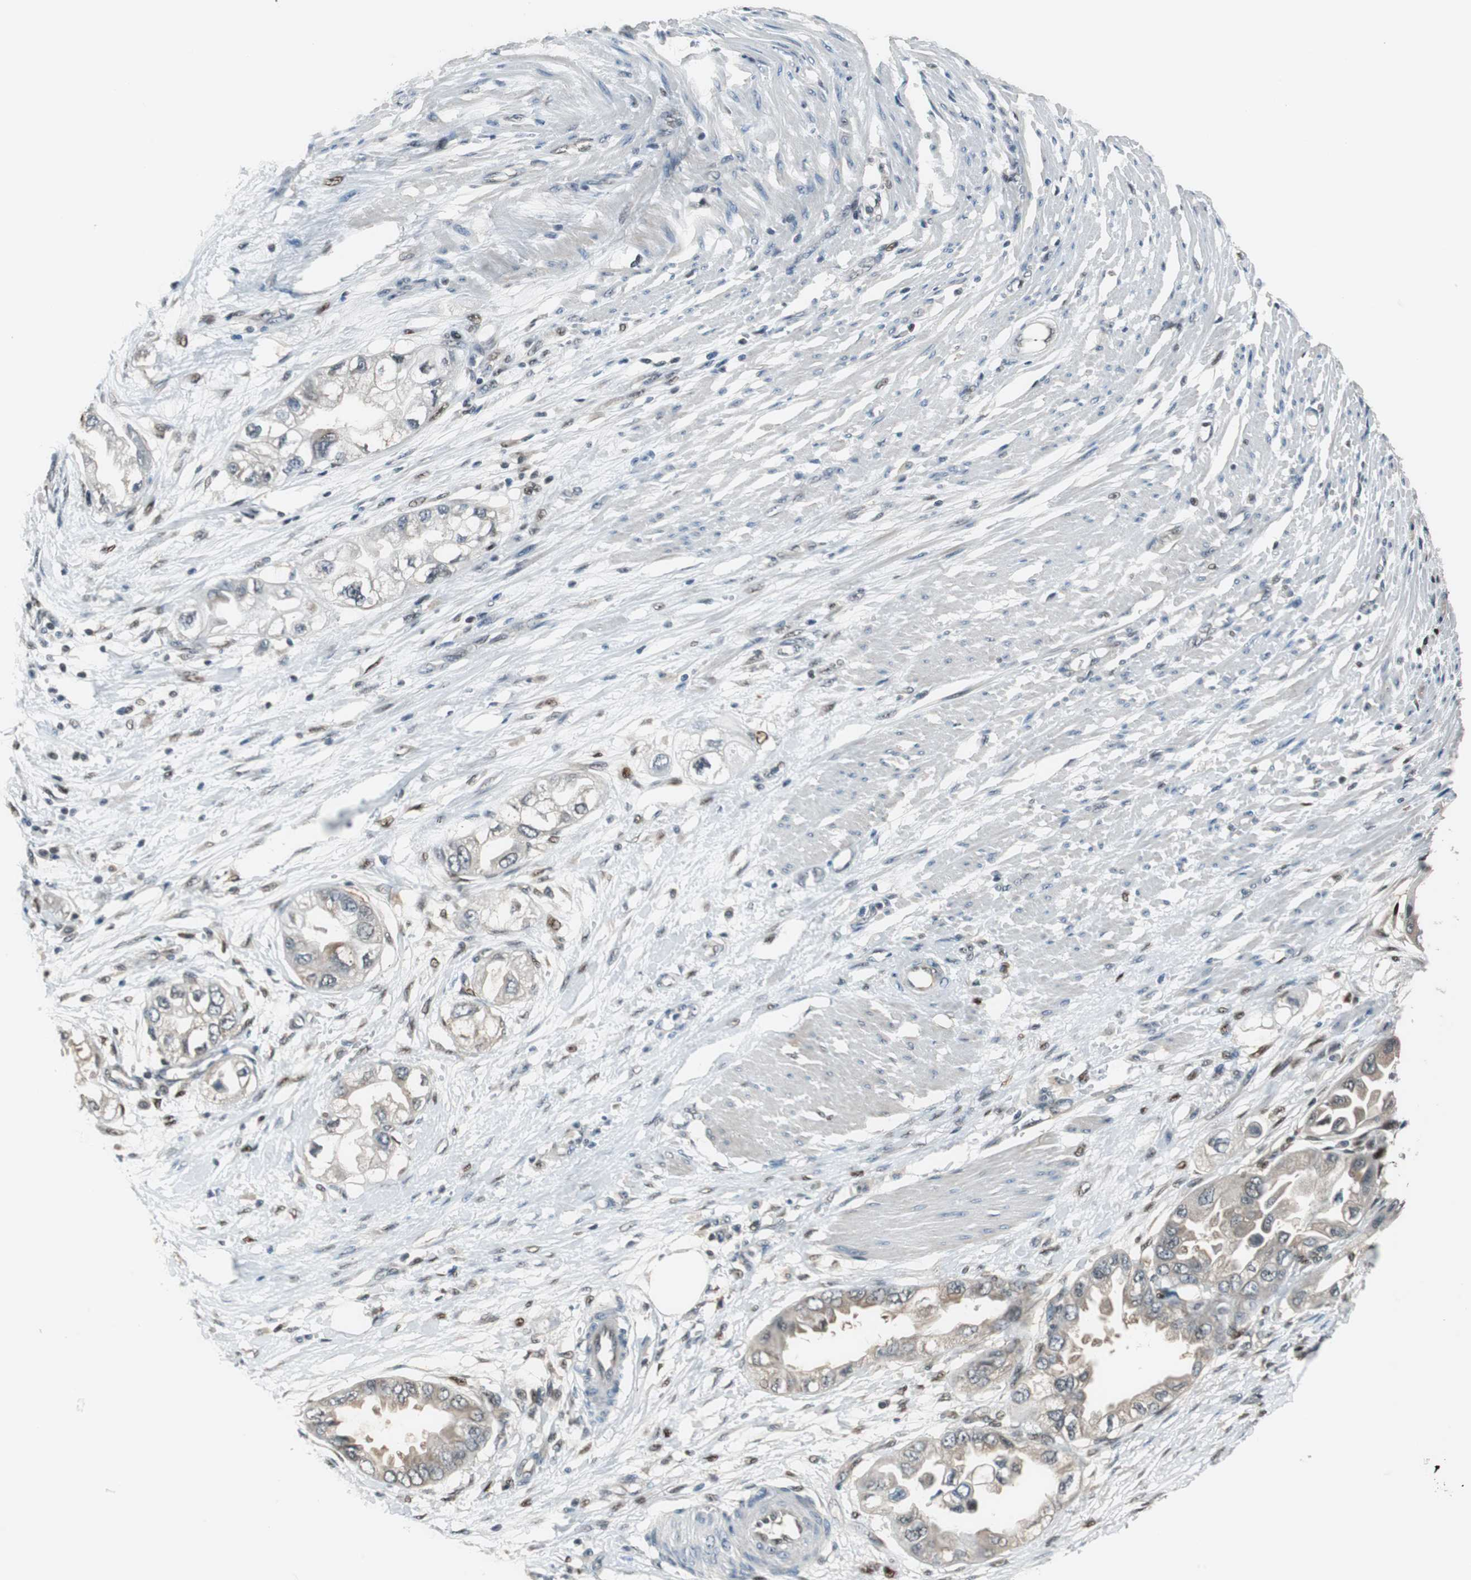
{"staining": {"intensity": "negative", "quantity": "none", "location": "none"}, "tissue": "endometrial cancer", "cell_type": "Tumor cells", "image_type": "cancer", "snomed": [{"axis": "morphology", "description": "Adenocarcinoma, NOS"}, {"axis": "topography", "description": "Endometrium"}], "caption": "A micrograph of adenocarcinoma (endometrial) stained for a protein displays no brown staining in tumor cells.", "gene": "MAFB", "patient": {"sex": "female", "age": 67}}